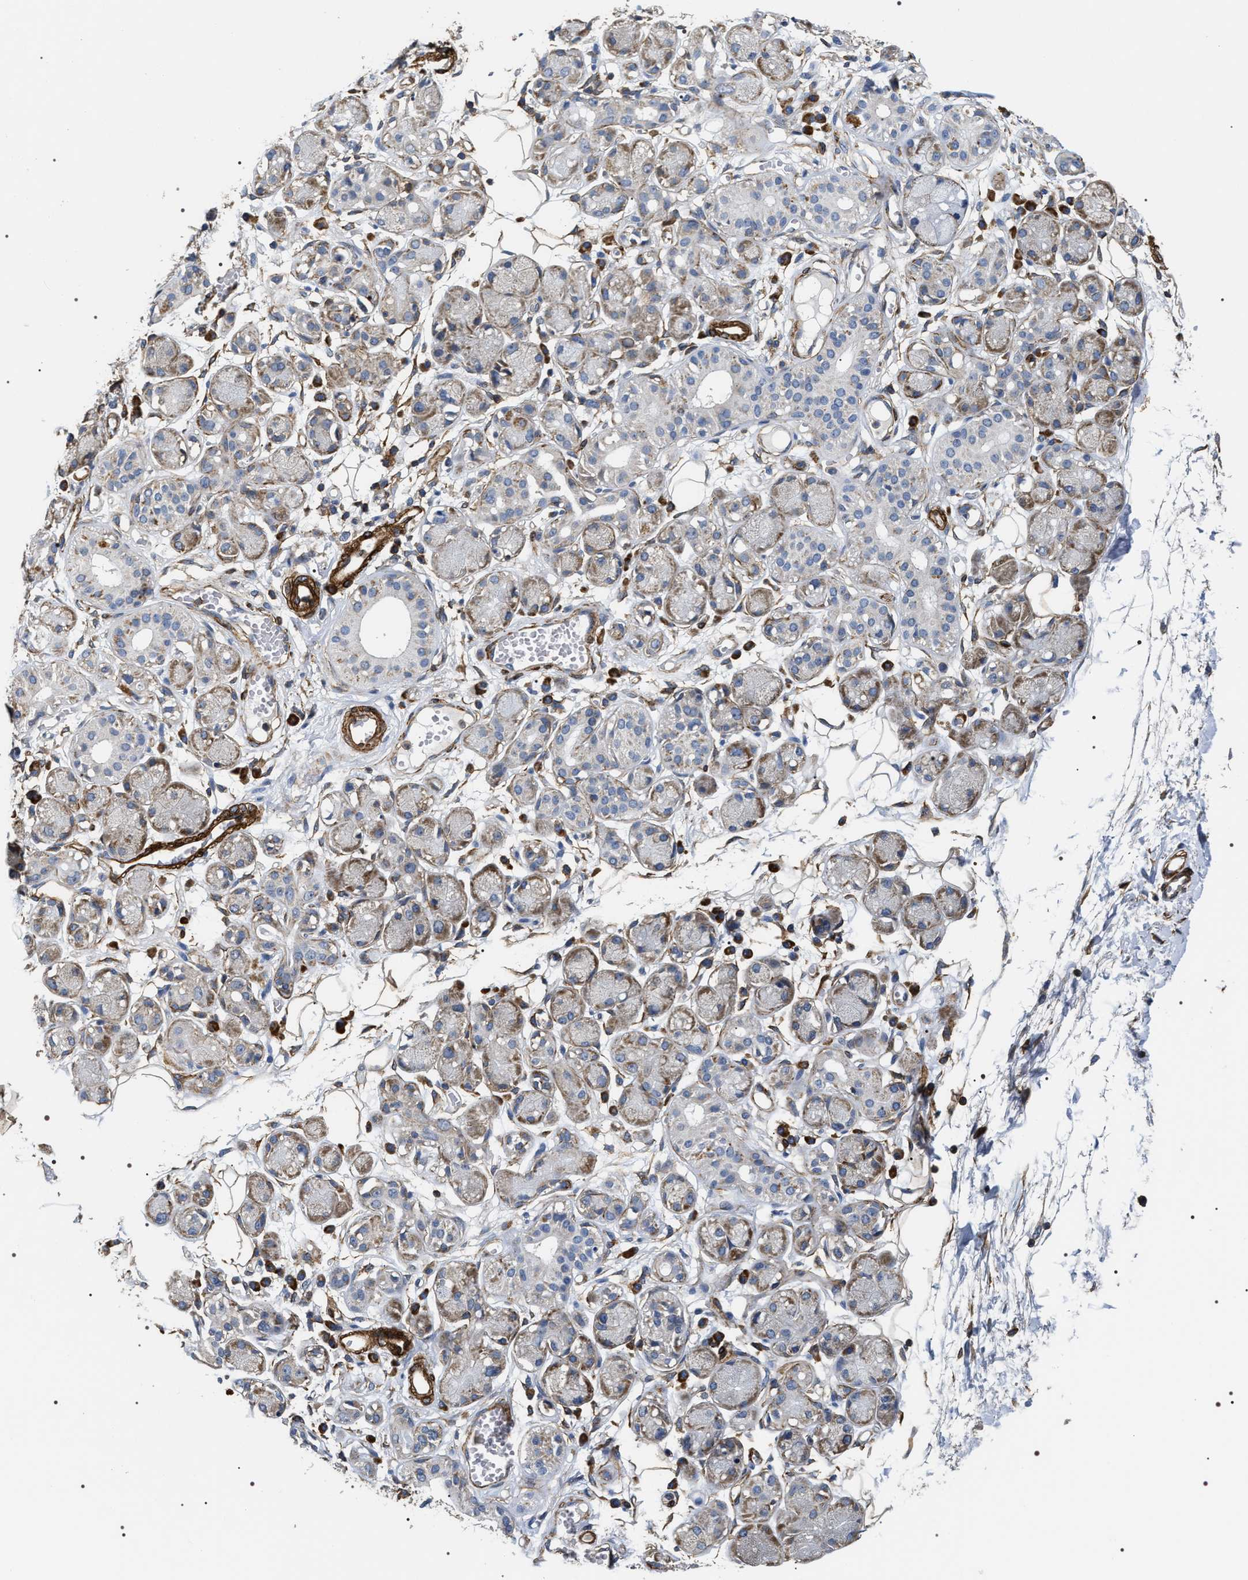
{"staining": {"intensity": "weak", "quantity": ">75%", "location": "cytoplasmic/membranous"}, "tissue": "soft tissue", "cell_type": "Chondrocytes", "image_type": "normal", "snomed": [{"axis": "morphology", "description": "Normal tissue, NOS"}, {"axis": "morphology", "description": "Inflammation, NOS"}, {"axis": "topography", "description": "Salivary gland"}, {"axis": "topography", "description": "Peripheral nerve tissue"}], "caption": "Immunohistochemistry (IHC) photomicrograph of normal human soft tissue stained for a protein (brown), which demonstrates low levels of weak cytoplasmic/membranous staining in approximately >75% of chondrocytes.", "gene": "ZC3HAV1L", "patient": {"sex": "female", "age": 75}}